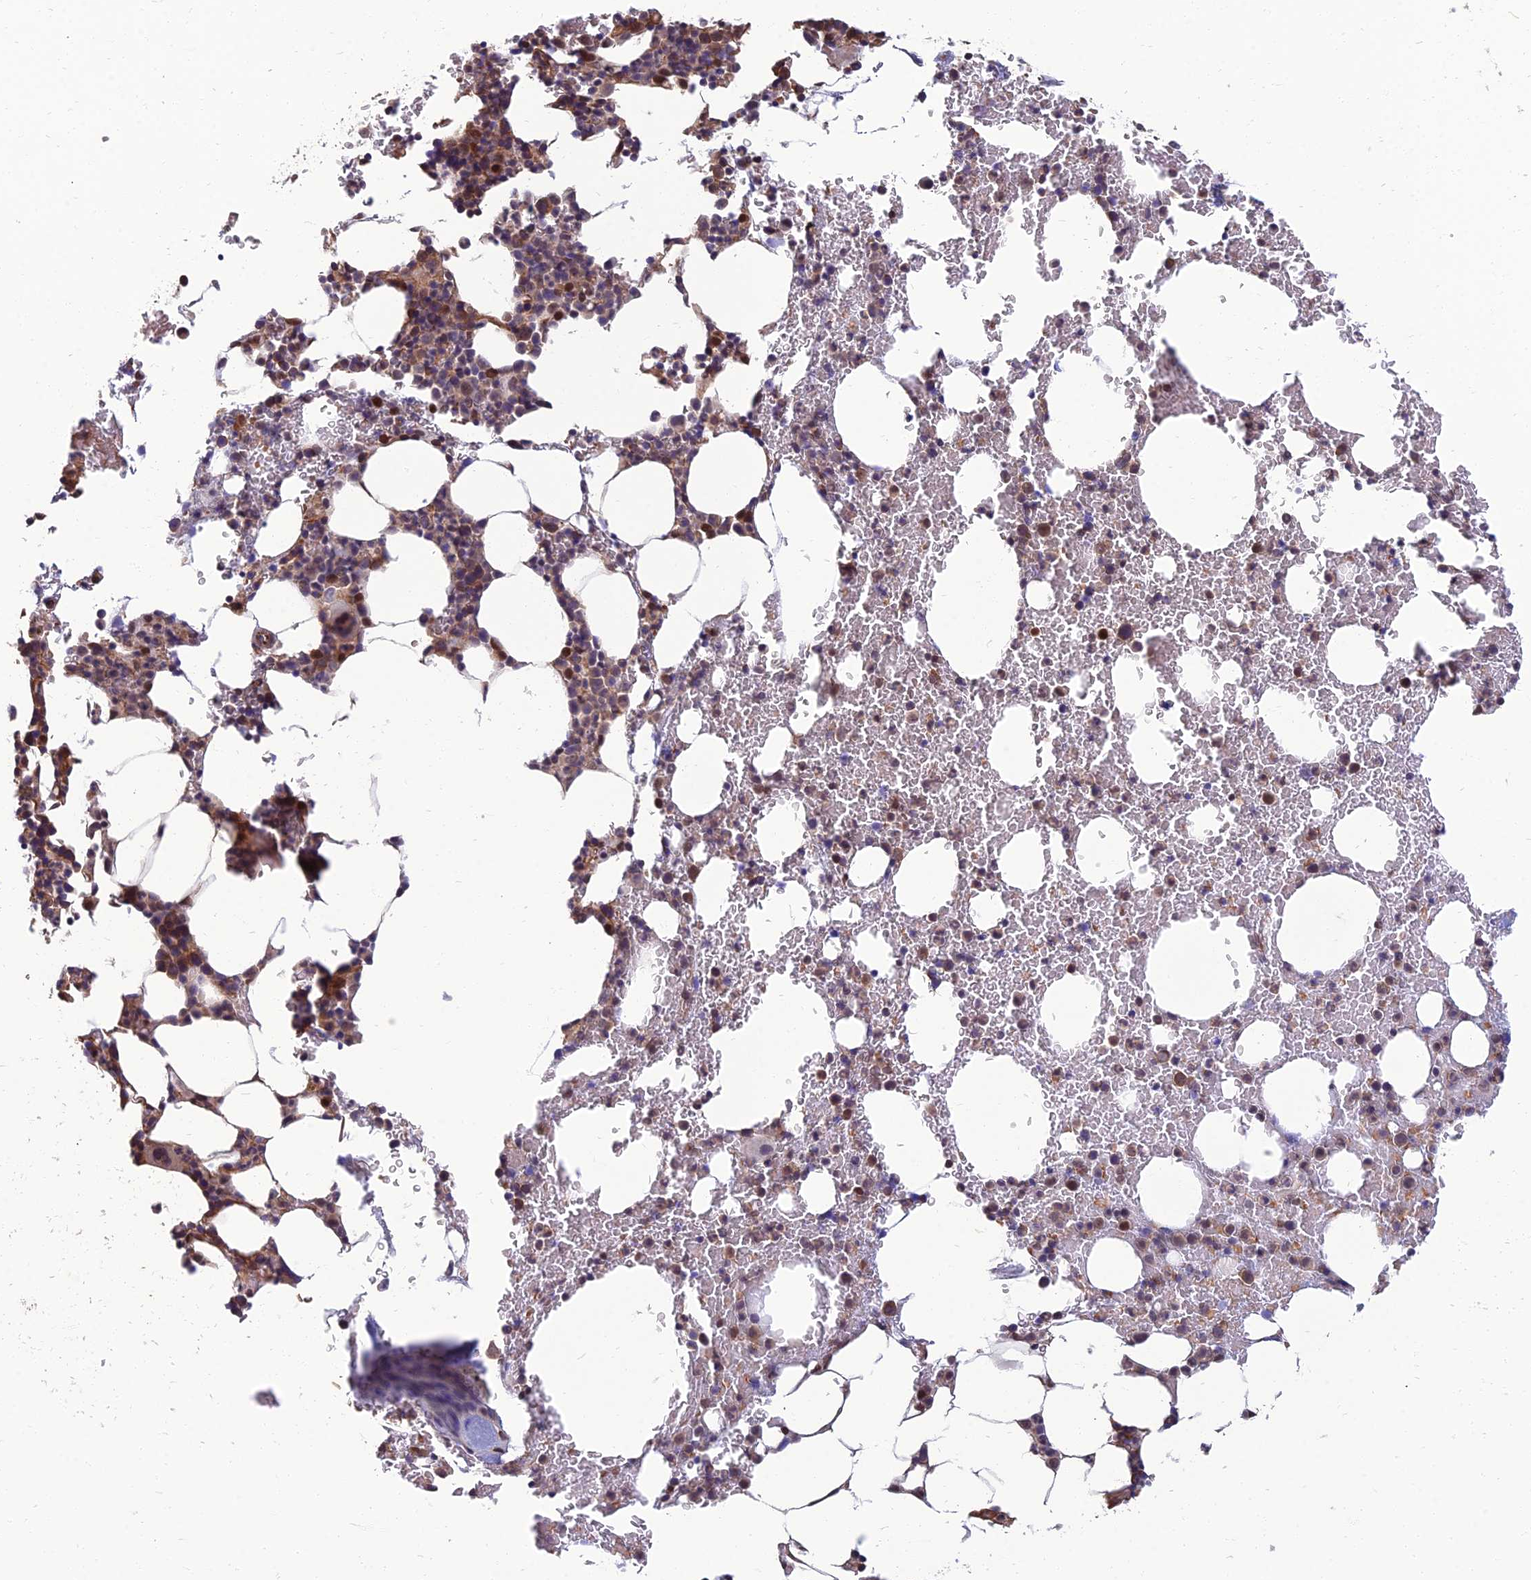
{"staining": {"intensity": "moderate", "quantity": "25%-75%", "location": "cytoplasmic/membranous,nuclear"}, "tissue": "bone marrow", "cell_type": "Hematopoietic cells", "image_type": "normal", "snomed": [{"axis": "morphology", "description": "Normal tissue, NOS"}, {"axis": "morphology", "description": "Inflammation, NOS"}, {"axis": "topography", "description": "Bone marrow"}], "caption": "Protein analysis of benign bone marrow reveals moderate cytoplasmic/membranous,nuclear staining in about 25%-75% of hematopoietic cells. Nuclei are stained in blue.", "gene": "NR4A3", "patient": {"sex": "male", "age": 41}}